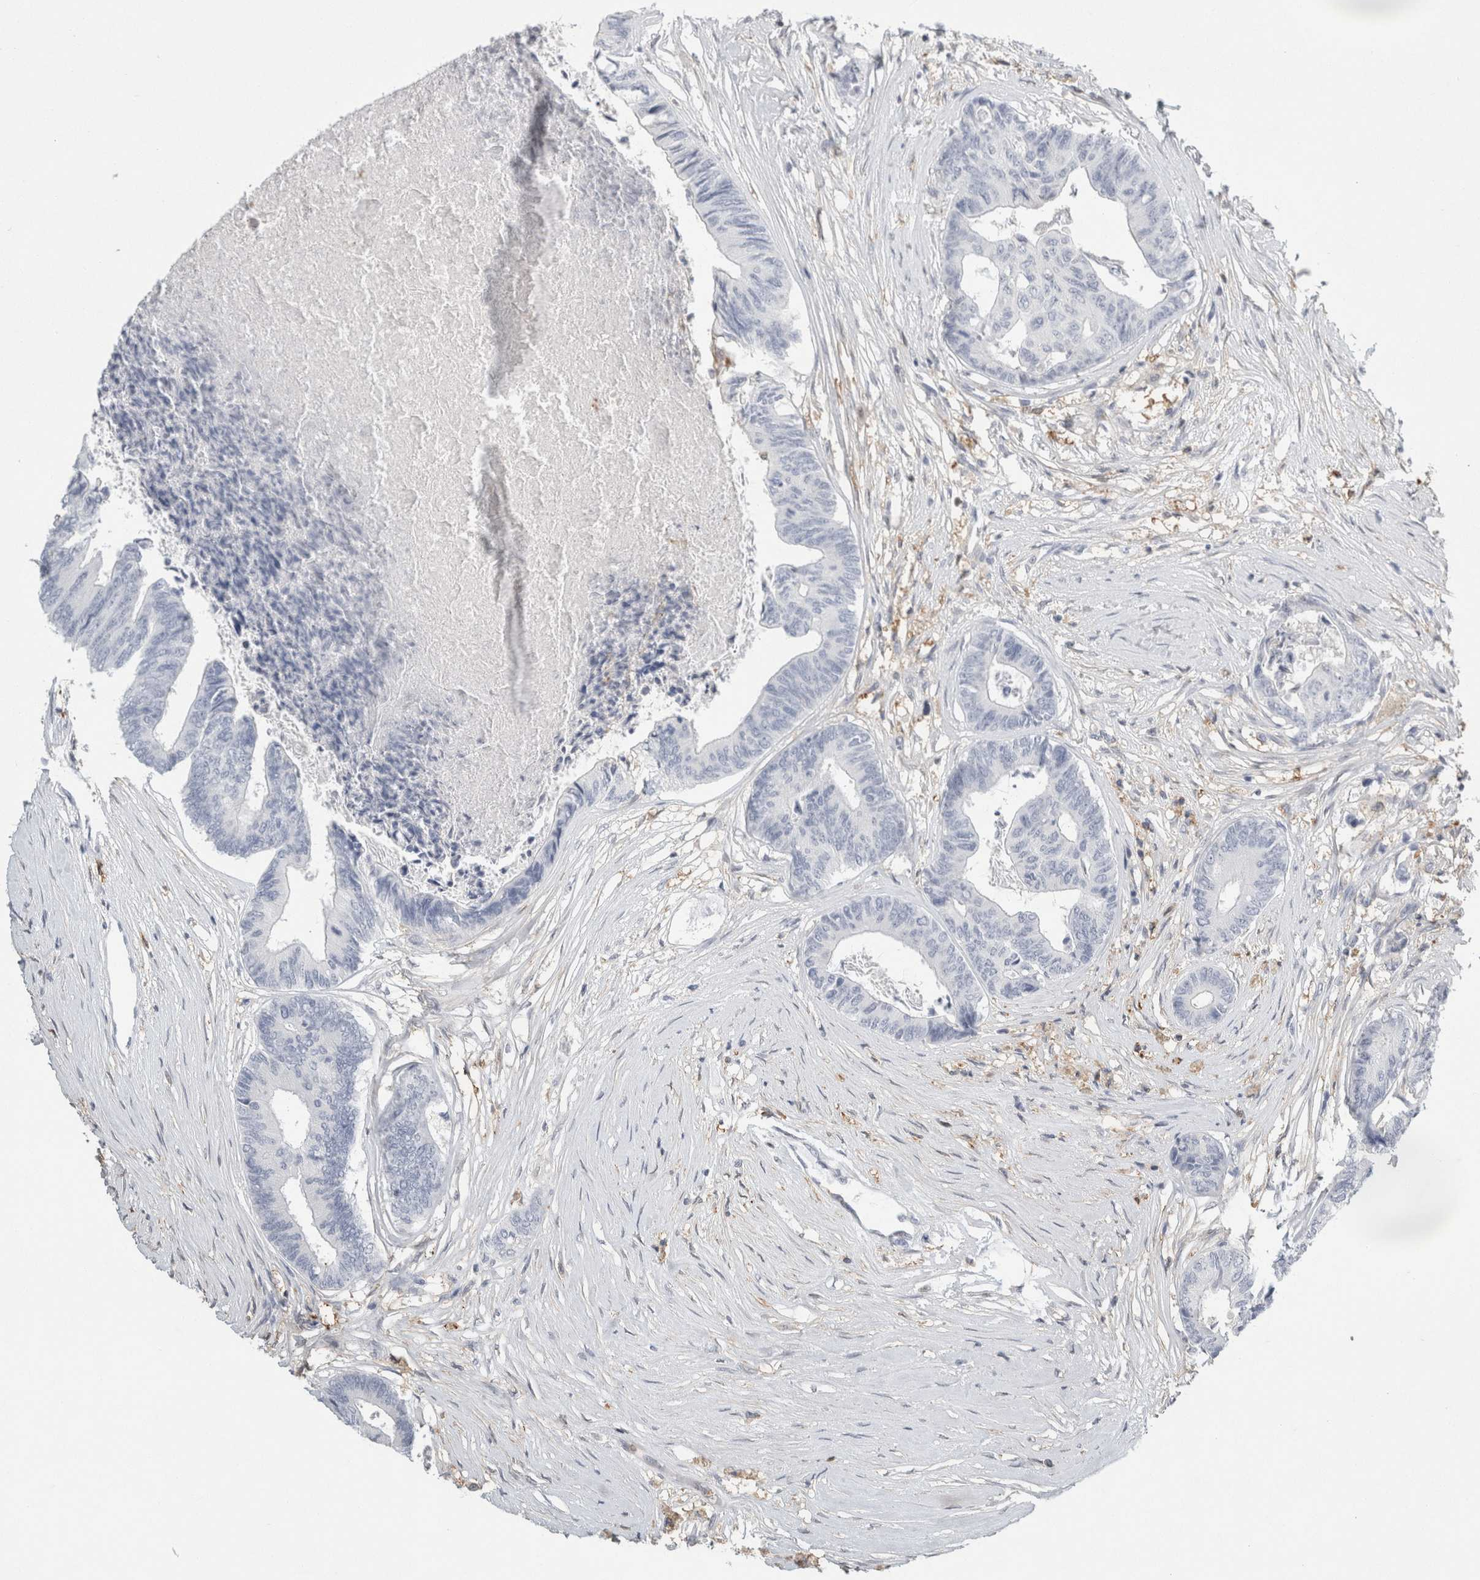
{"staining": {"intensity": "negative", "quantity": "none", "location": "none"}, "tissue": "colorectal cancer", "cell_type": "Tumor cells", "image_type": "cancer", "snomed": [{"axis": "morphology", "description": "Adenocarcinoma, NOS"}, {"axis": "topography", "description": "Rectum"}], "caption": "Colorectal cancer stained for a protein using immunohistochemistry reveals no staining tumor cells.", "gene": "P2RY2", "patient": {"sex": "male", "age": 63}}